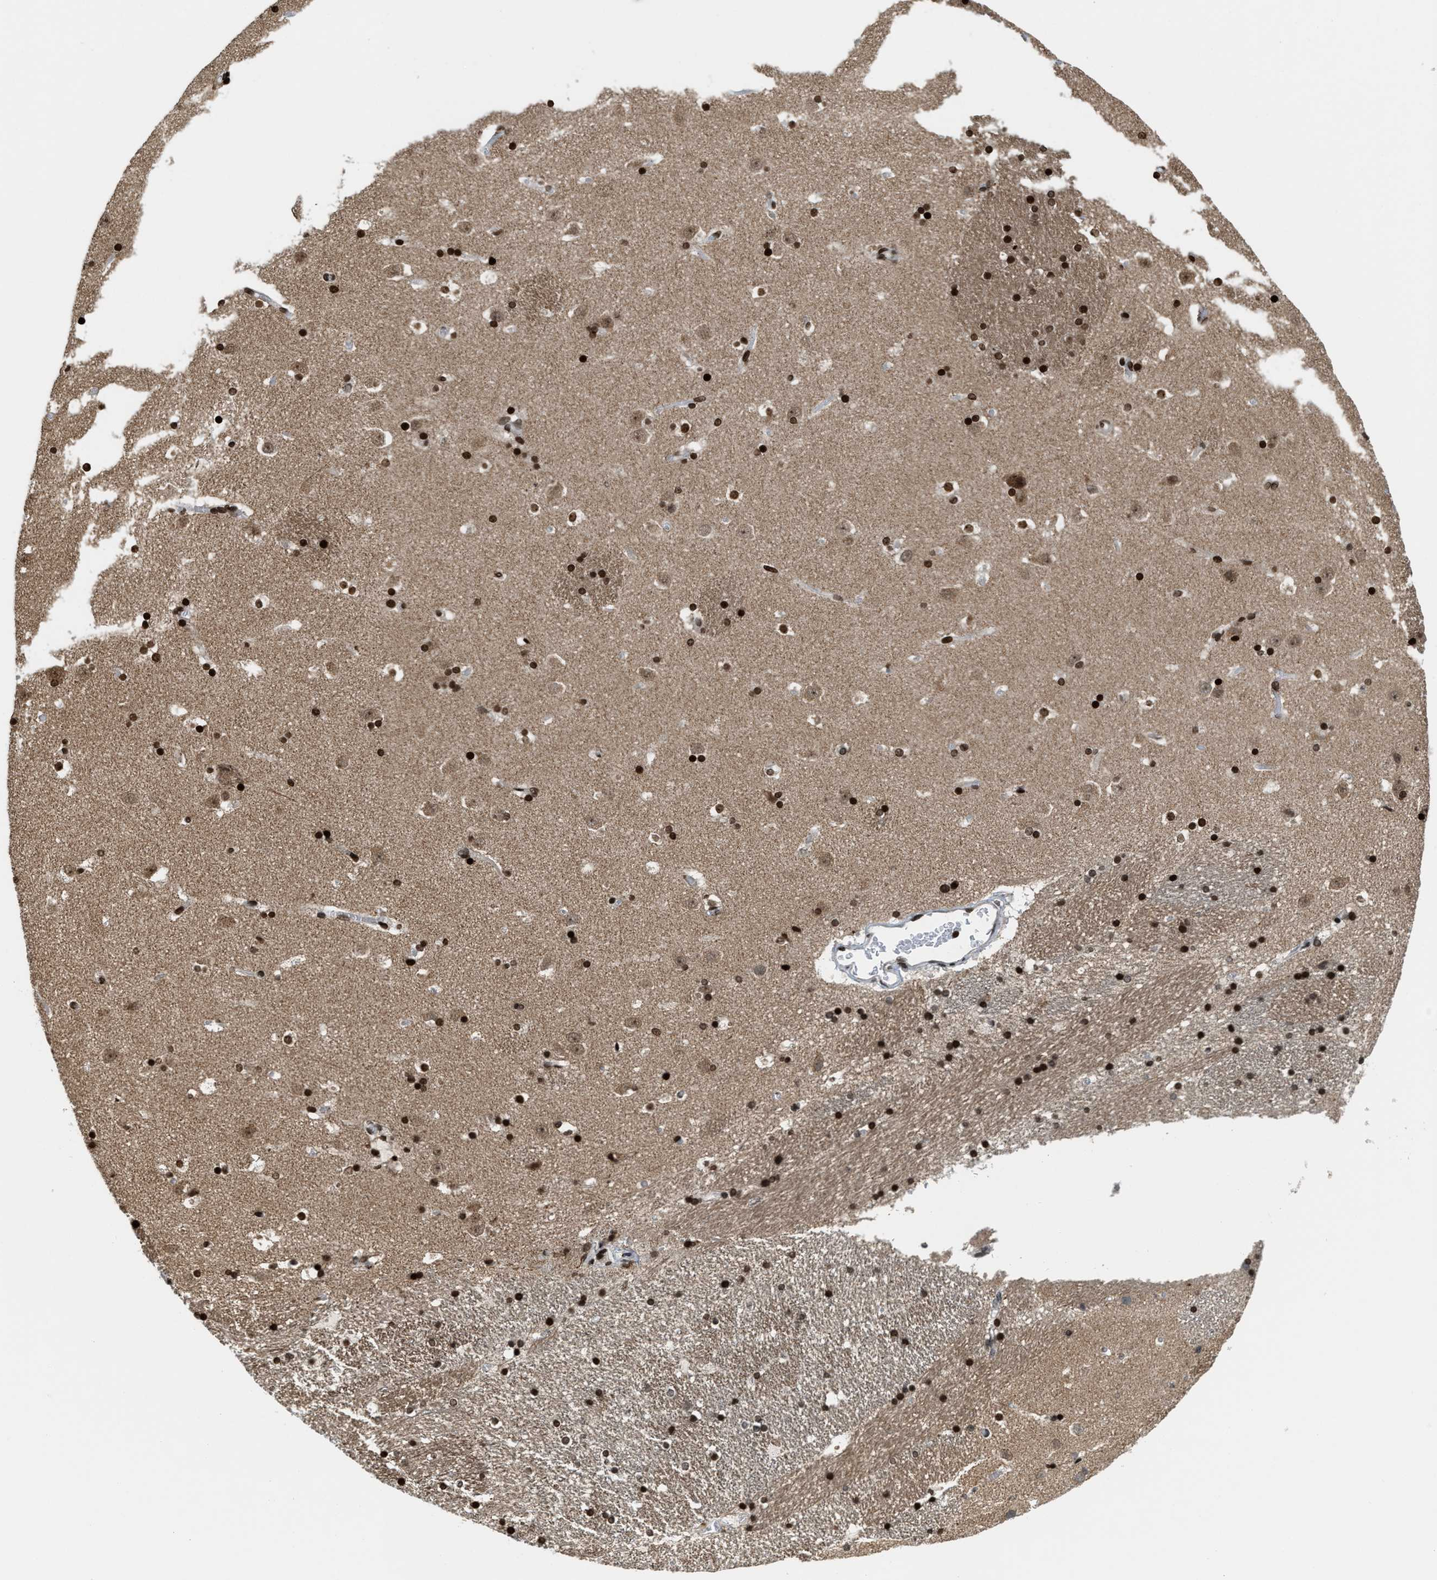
{"staining": {"intensity": "strong", "quantity": ">75%", "location": "nuclear"}, "tissue": "caudate", "cell_type": "Glial cells", "image_type": "normal", "snomed": [{"axis": "morphology", "description": "Normal tissue, NOS"}, {"axis": "topography", "description": "Lateral ventricle wall"}], "caption": "This histopathology image reveals IHC staining of normal human caudate, with high strong nuclear positivity in approximately >75% of glial cells.", "gene": "PDZD2", "patient": {"sex": "male", "age": 45}}